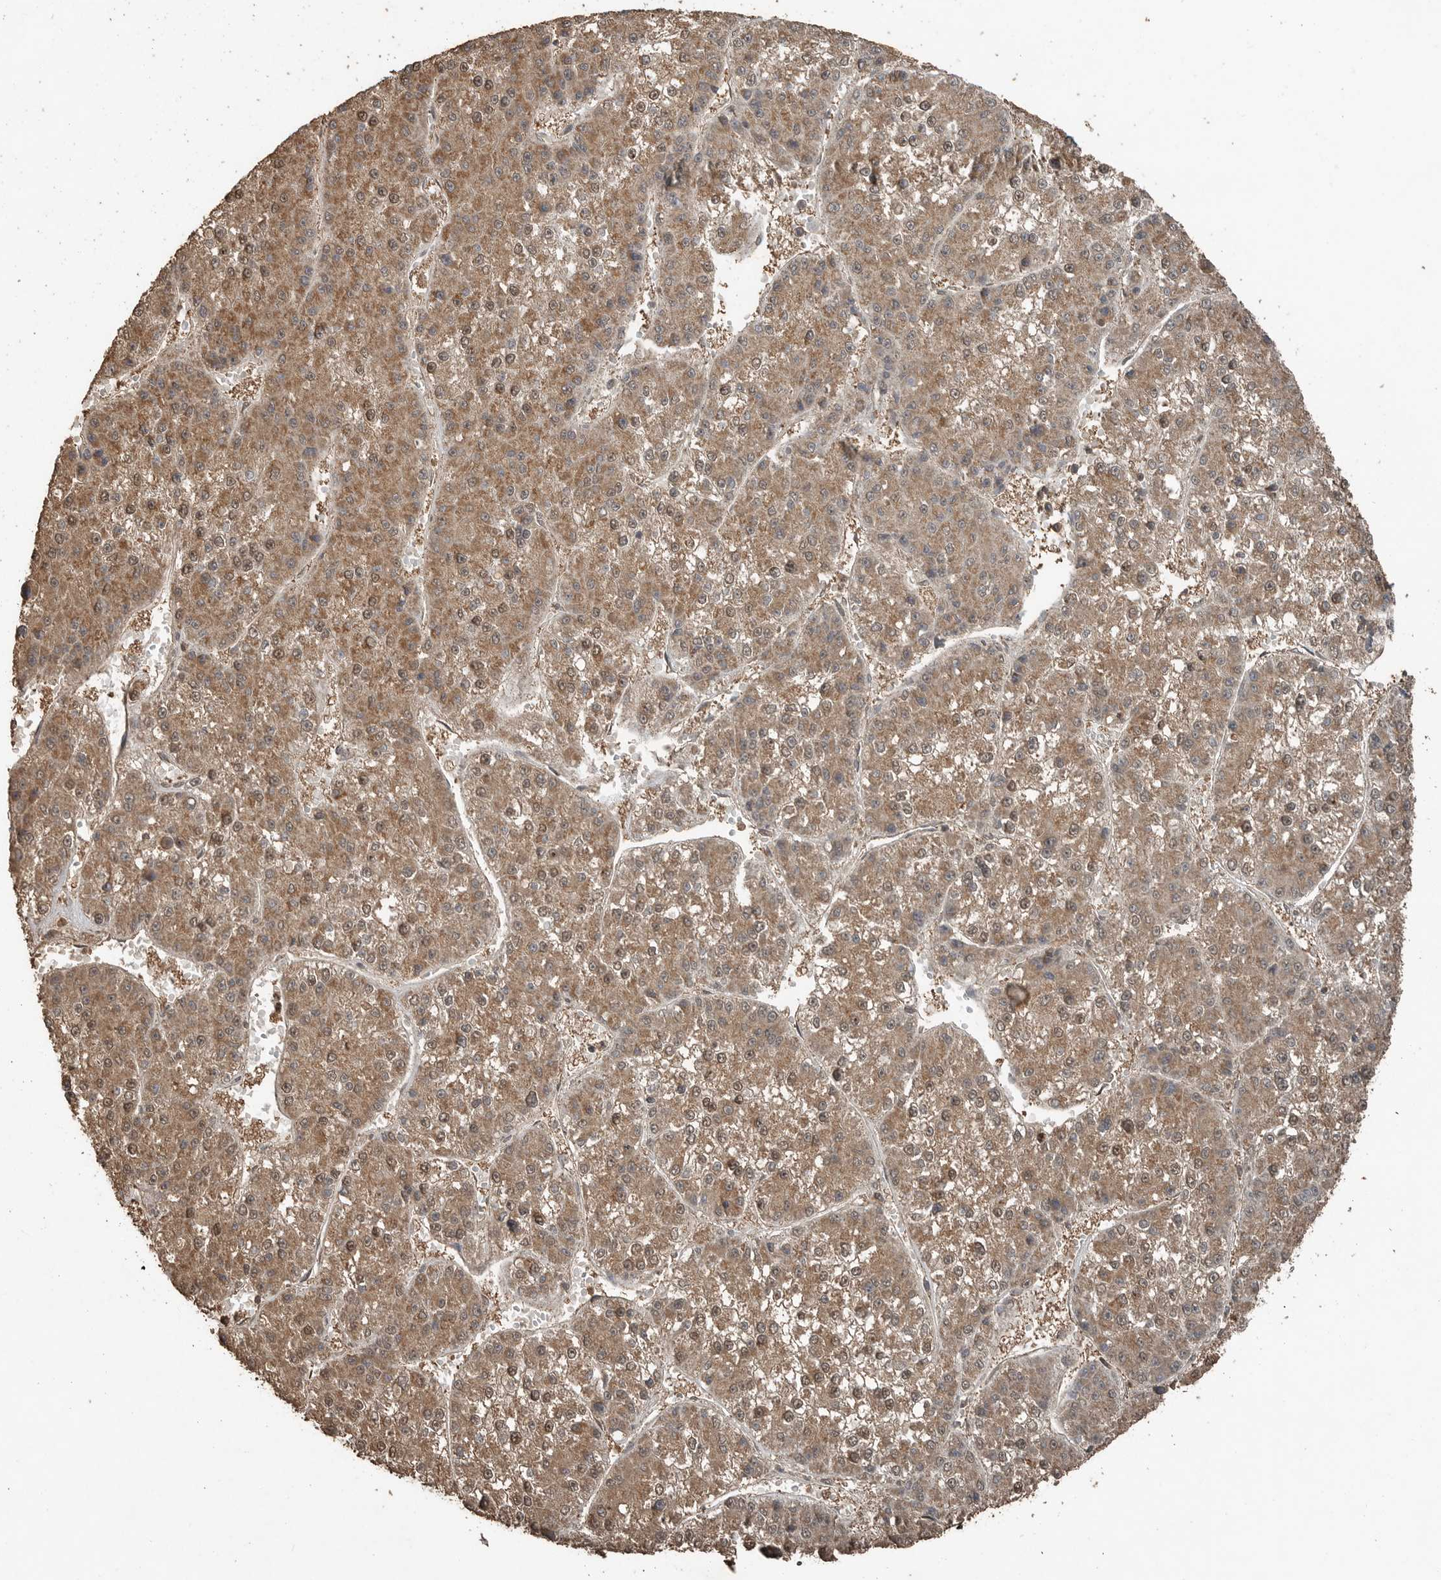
{"staining": {"intensity": "moderate", "quantity": ">75%", "location": "cytoplasmic/membranous,nuclear"}, "tissue": "liver cancer", "cell_type": "Tumor cells", "image_type": "cancer", "snomed": [{"axis": "morphology", "description": "Carcinoma, Hepatocellular, NOS"}, {"axis": "topography", "description": "Liver"}], "caption": "Liver cancer tissue demonstrates moderate cytoplasmic/membranous and nuclear positivity in about >75% of tumor cells", "gene": "BLZF1", "patient": {"sex": "female", "age": 73}}